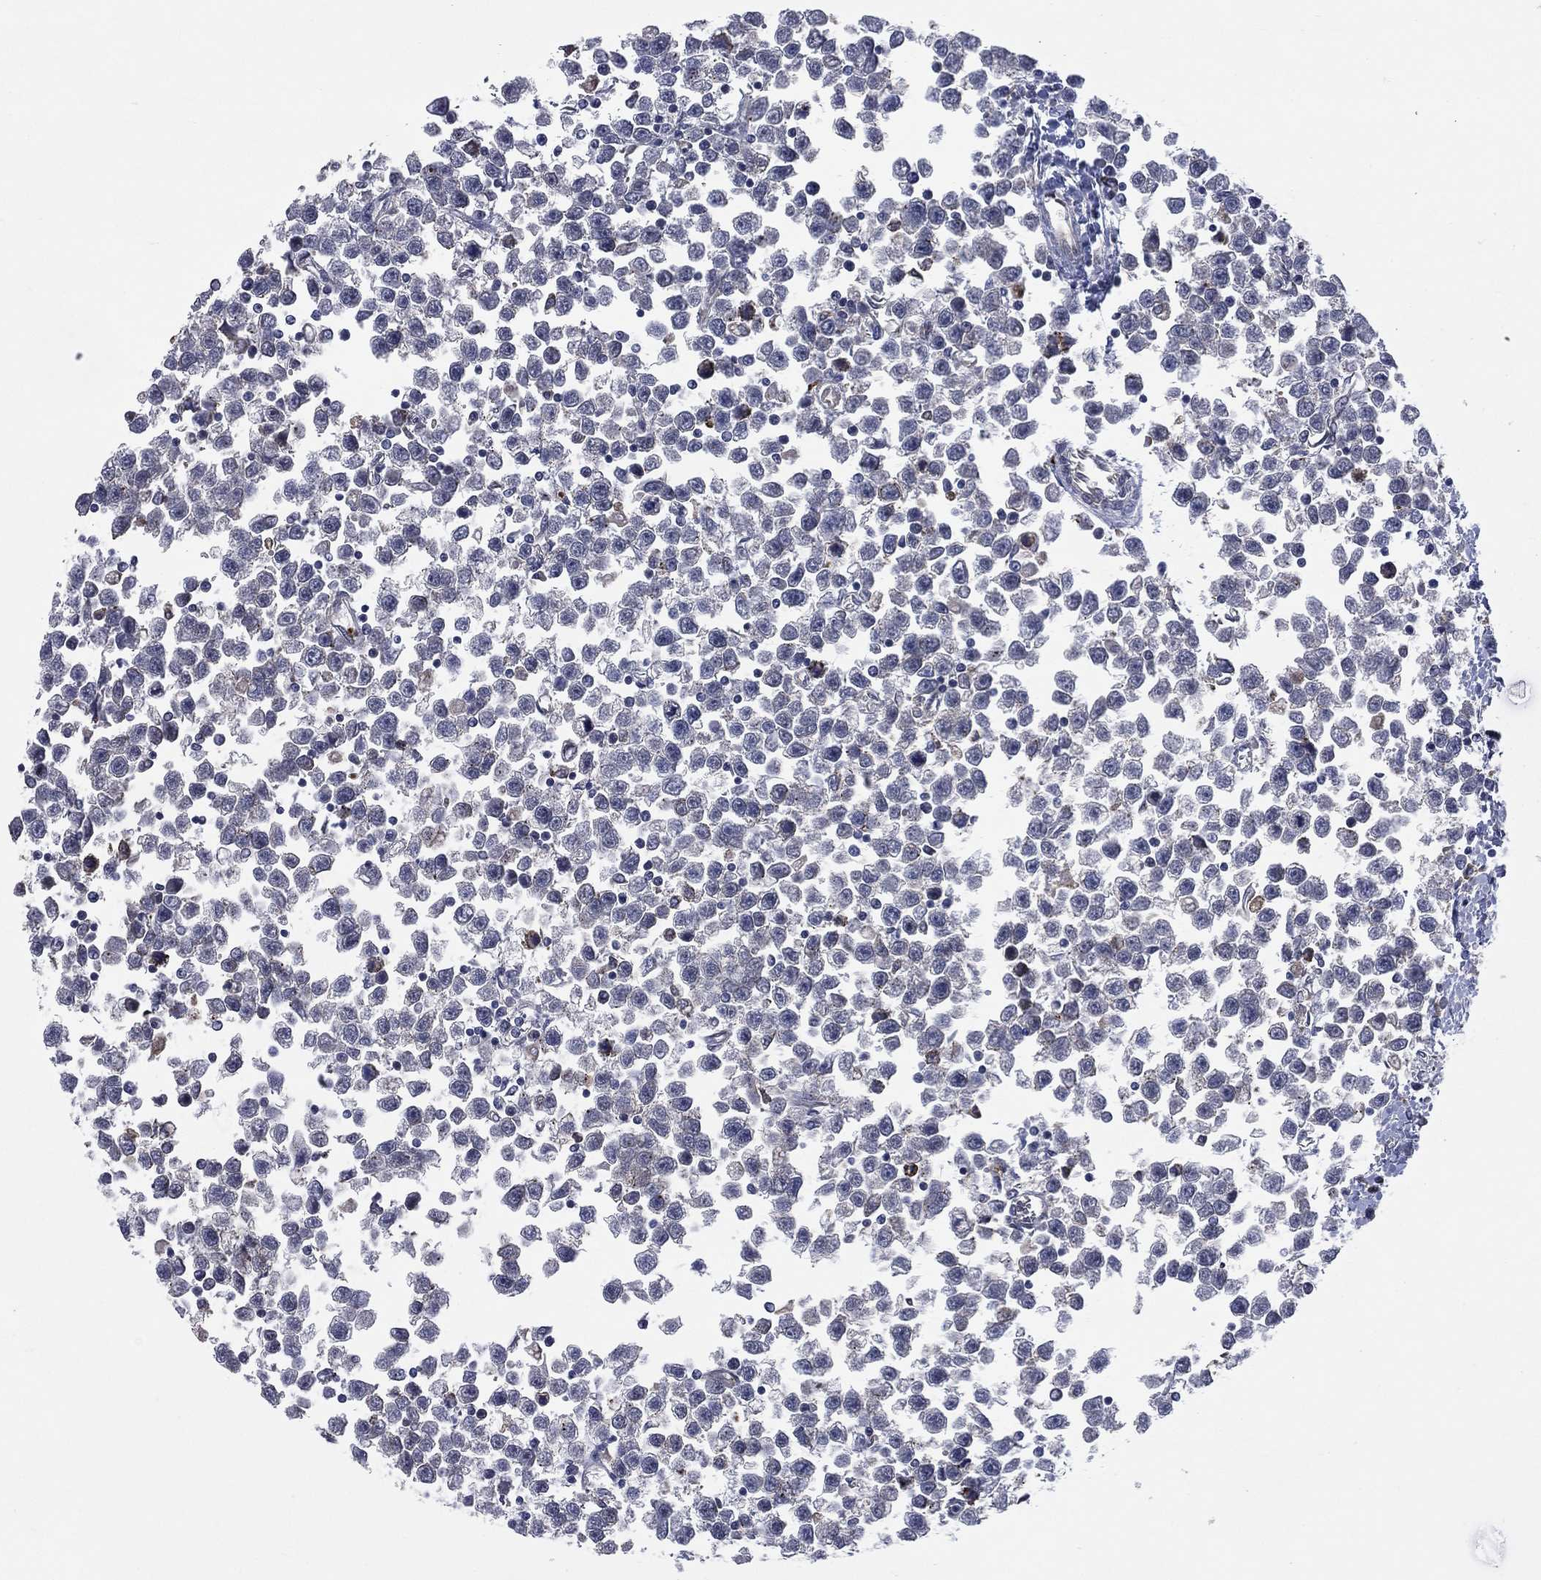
{"staining": {"intensity": "negative", "quantity": "none", "location": "none"}, "tissue": "testis cancer", "cell_type": "Tumor cells", "image_type": "cancer", "snomed": [{"axis": "morphology", "description": "Seminoma, NOS"}, {"axis": "topography", "description": "Testis"}], "caption": "Protein analysis of testis seminoma exhibits no significant expression in tumor cells. (Brightfield microscopy of DAB (3,3'-diaminobenzidine) immunohistochemistry at high magnification).", "gene": "CCDC159", "patient": {"sex": "male", "age": 34}}